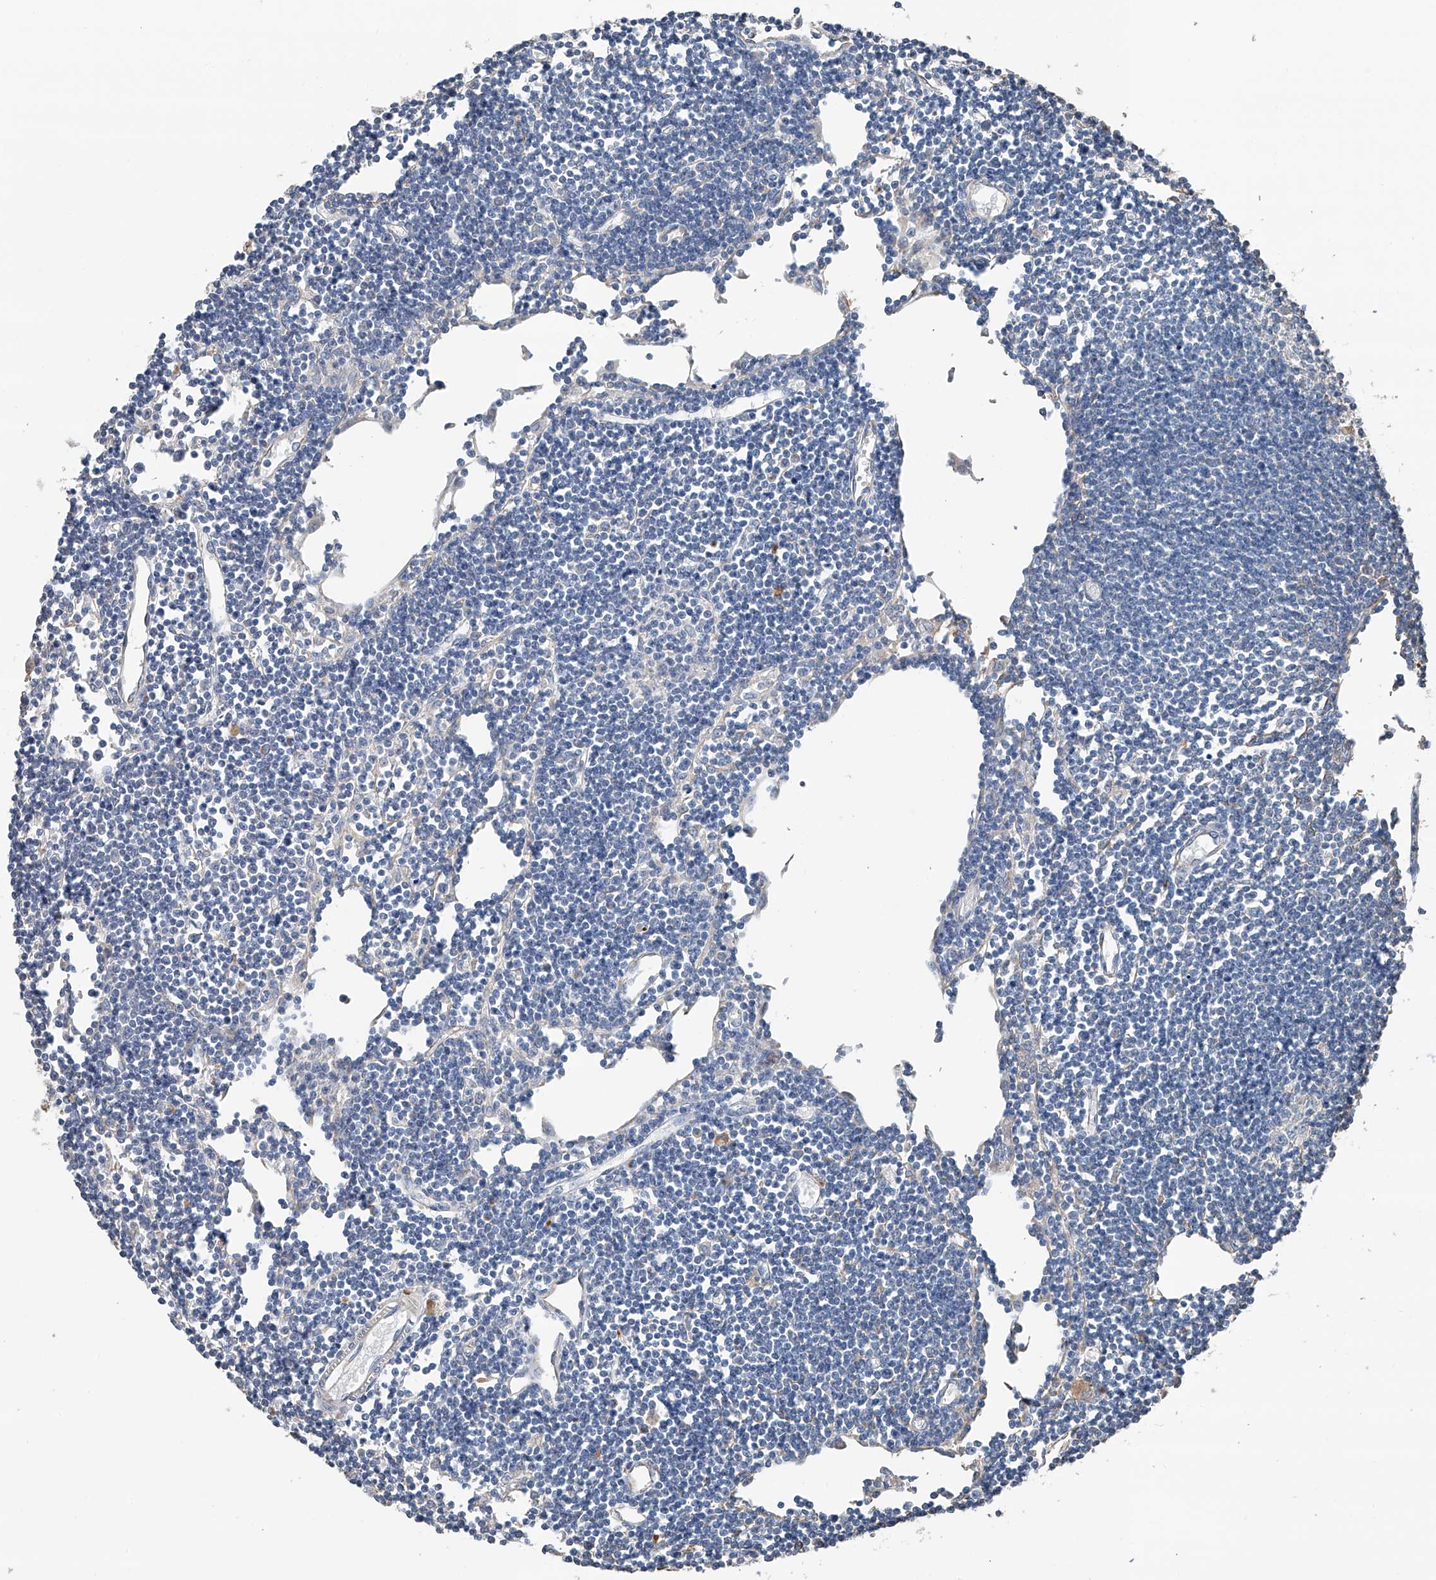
{"staining": {"intensity": "negative", "quantity": "none", "location": "none"}, "tissue": "lymph node", "cell_type": "Germinal center cells", "image_type": "normal", "snomed": [{"axis": "morphology", "description": "Normal tissue, NOS"}, {"axis": "topography", "description": "Lymph node"}], "caption": "Lymph node was stained to show a protein in brown. There is no significant expression in germinal center cells. (Immunohistochemistry, brightfield microscopy, high magnification).", "gene": "ZNF772", "patient": {"sex": "female", "age": 11}}